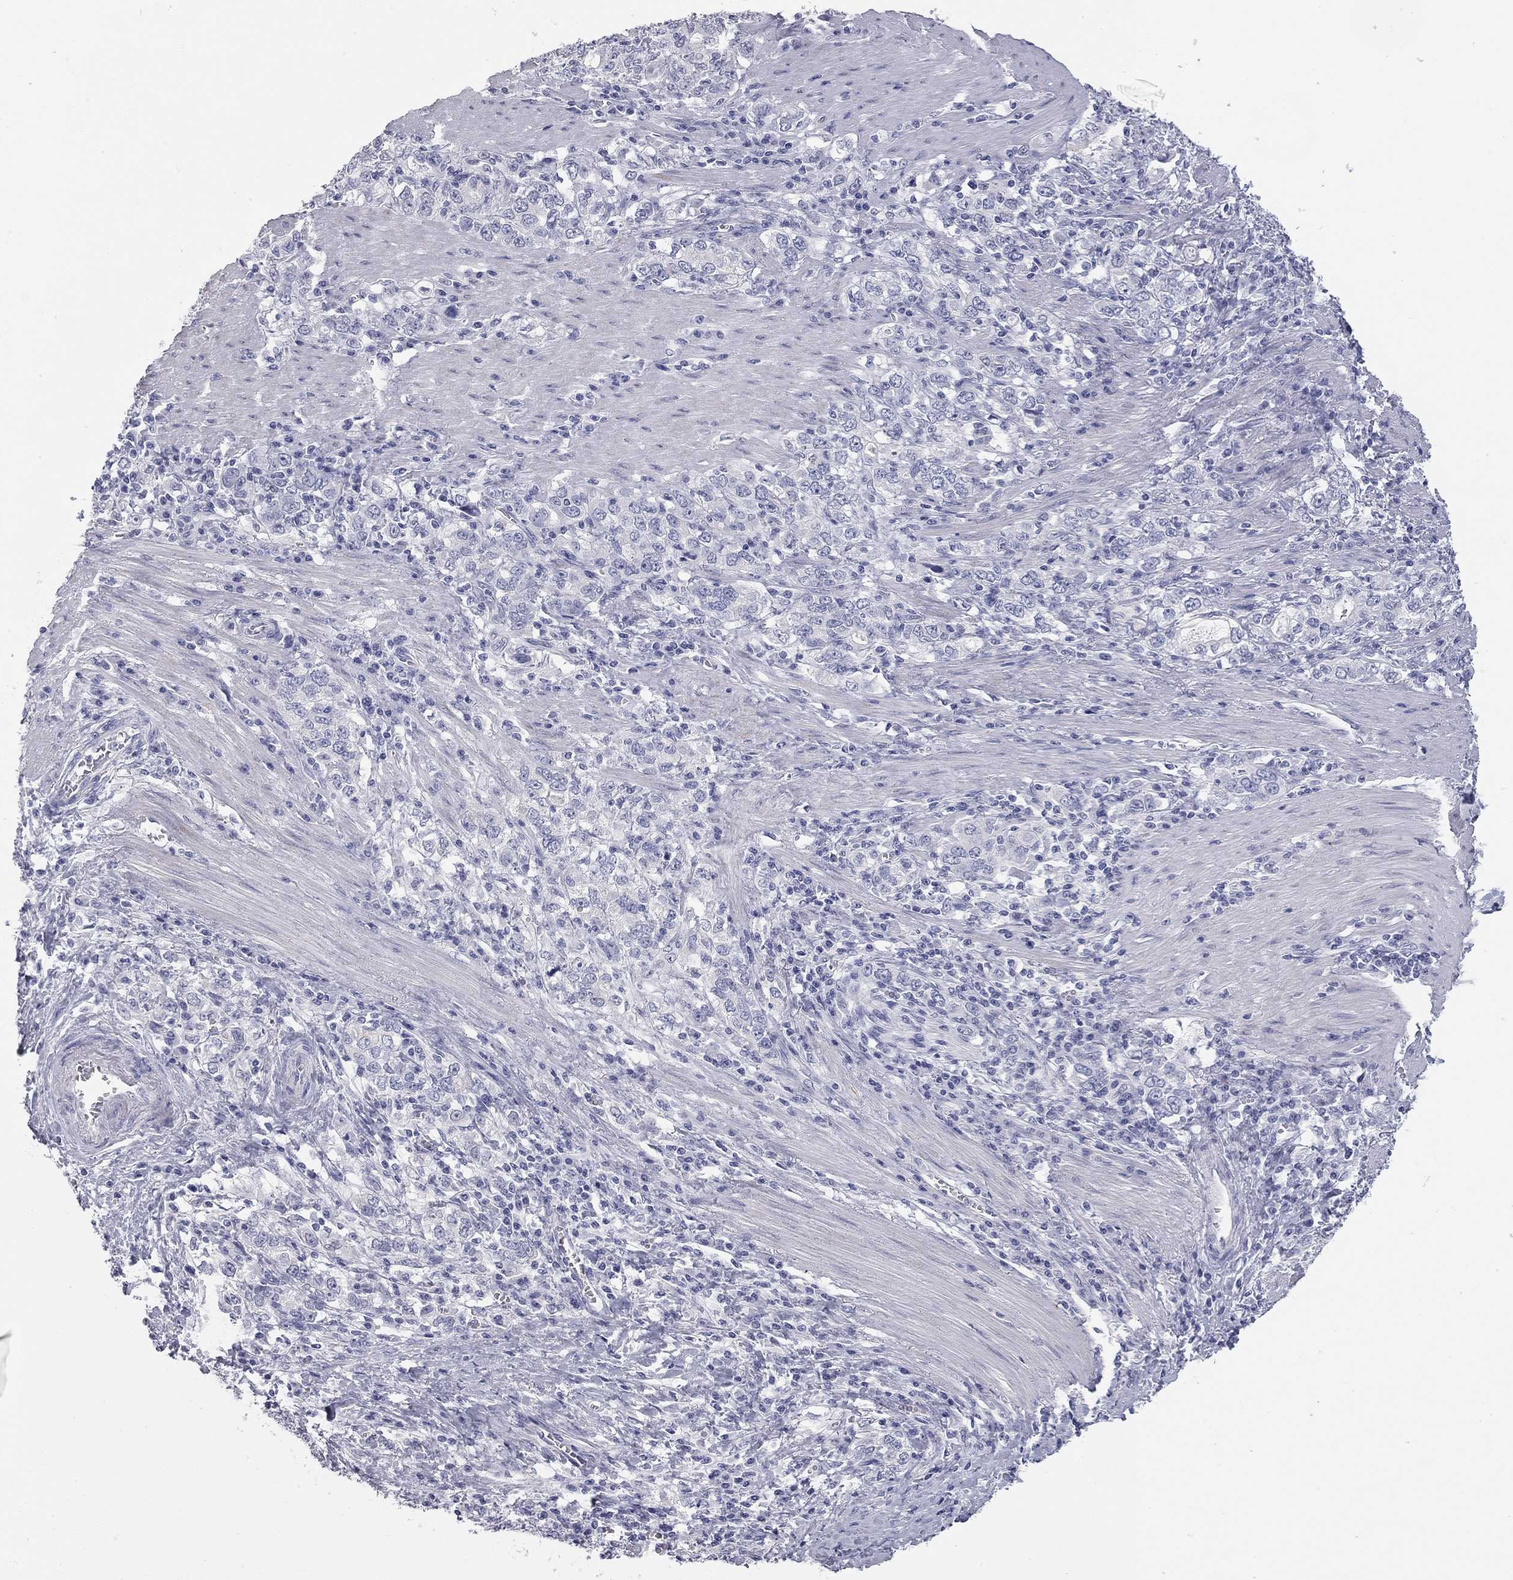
{"staining": {"intensity": "negative", "quantity": "none", "location": "none"}, "tissue": "stomach cancer", "cell_type": "Tumor cells", "image_type": "cancer", "snomed": [{"axis": "morphology", "description": "Adenocarcinoma, NOS"}, {"axis": "topography", "description": "Stomach, lower"}], "caption": "Tumor cells show no significant protein expression in adenocarcinoma (stomach).", "gene": "AK8", "patient": {"sex": "female", "age": 72}}